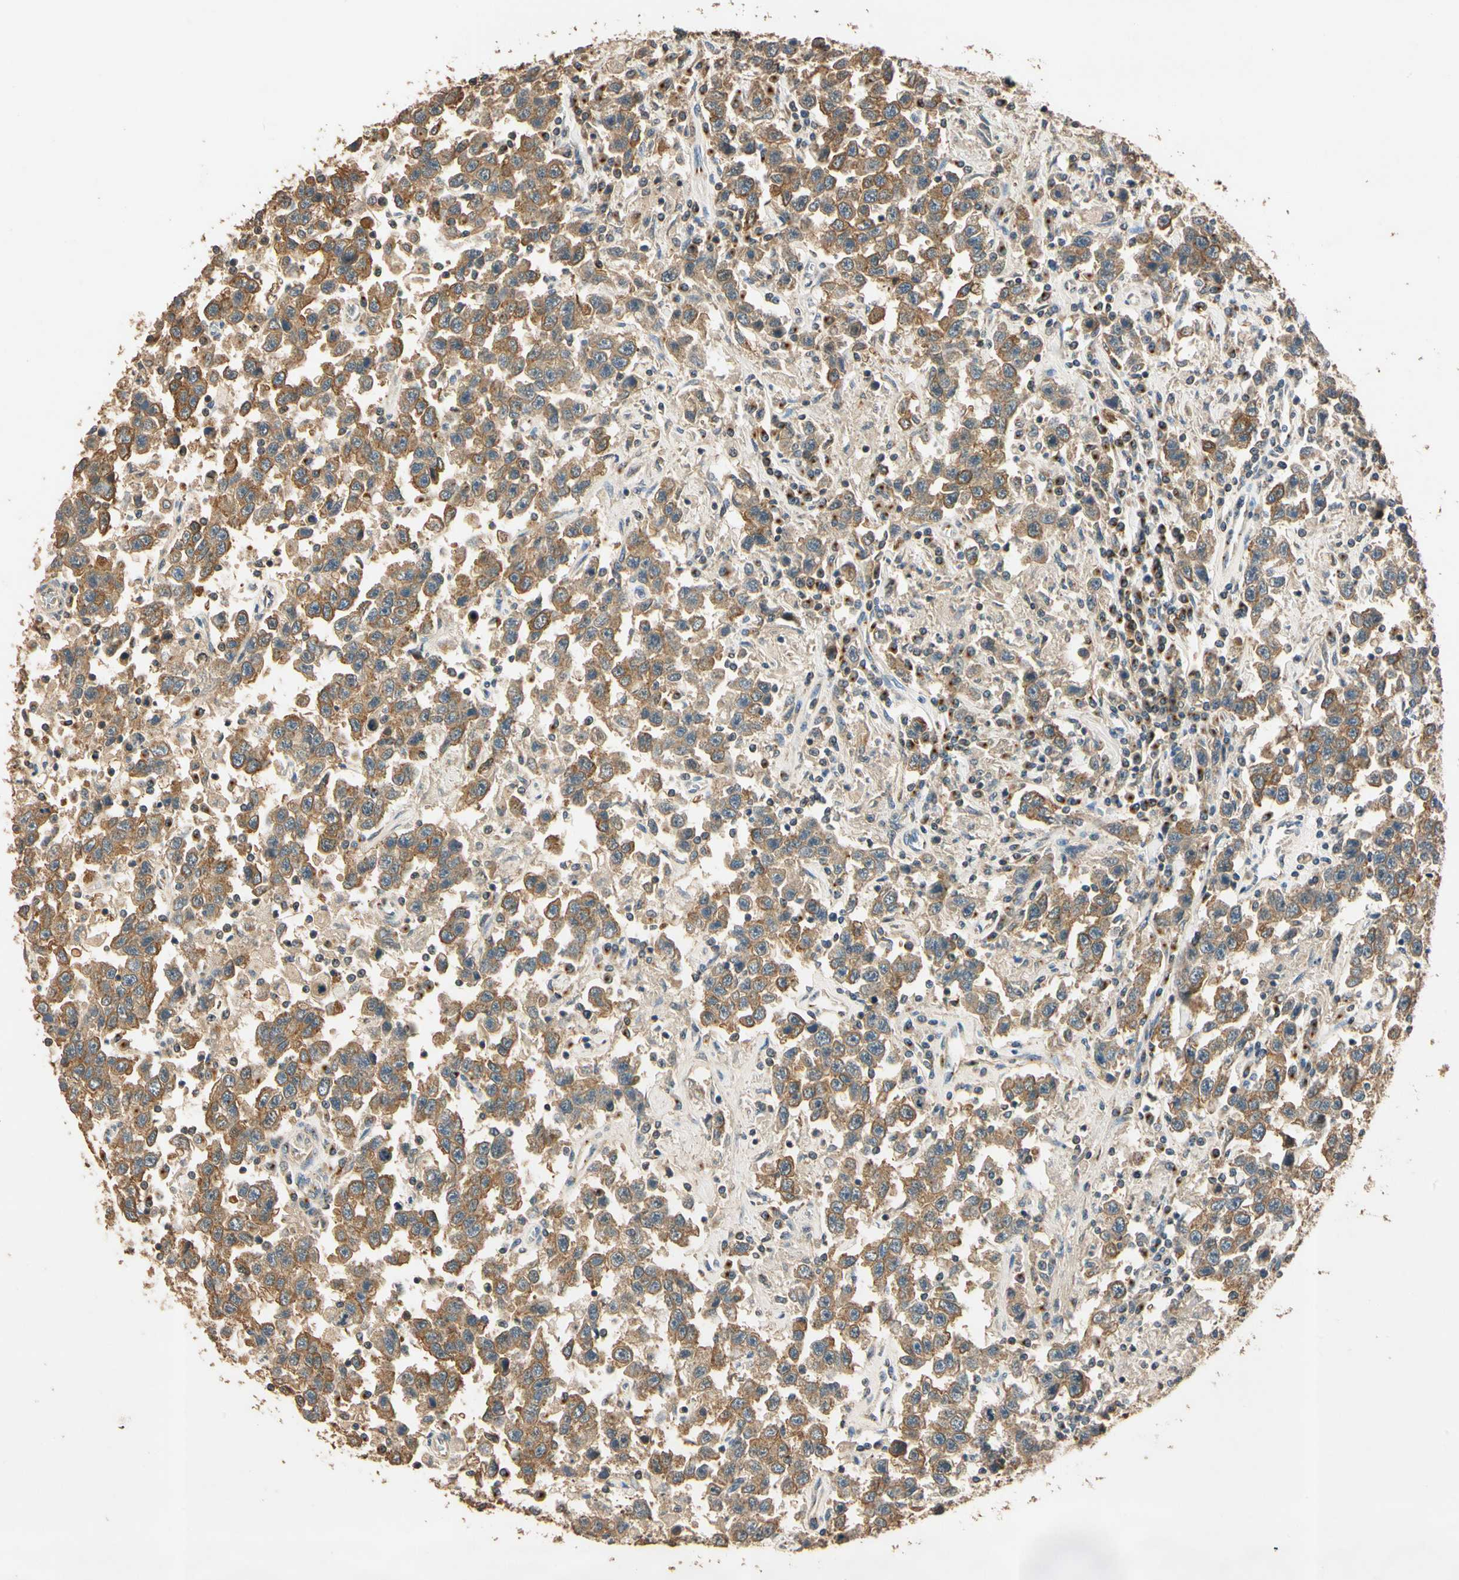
{"staining": {"intensity": "moderate", "quantity": ">75%", "location": "cytoplasmic/membranous"}, "tissue": "testis cancer", "cell_type": "Tumor cells", "image_type": "cancer", "snomed": [{"axis": "morphology", "description": "Seminoma, NOS"}, {"axis": "topography", "description": "Testis"}], "caption": "Testis seminoma stained with a brown dye demonstrates moderate cytoplasmic/membranous positive positivity in about >75% of tumor cells.", "gene": "AKAP9", "patient": {"sex": "male", "age": 41}}